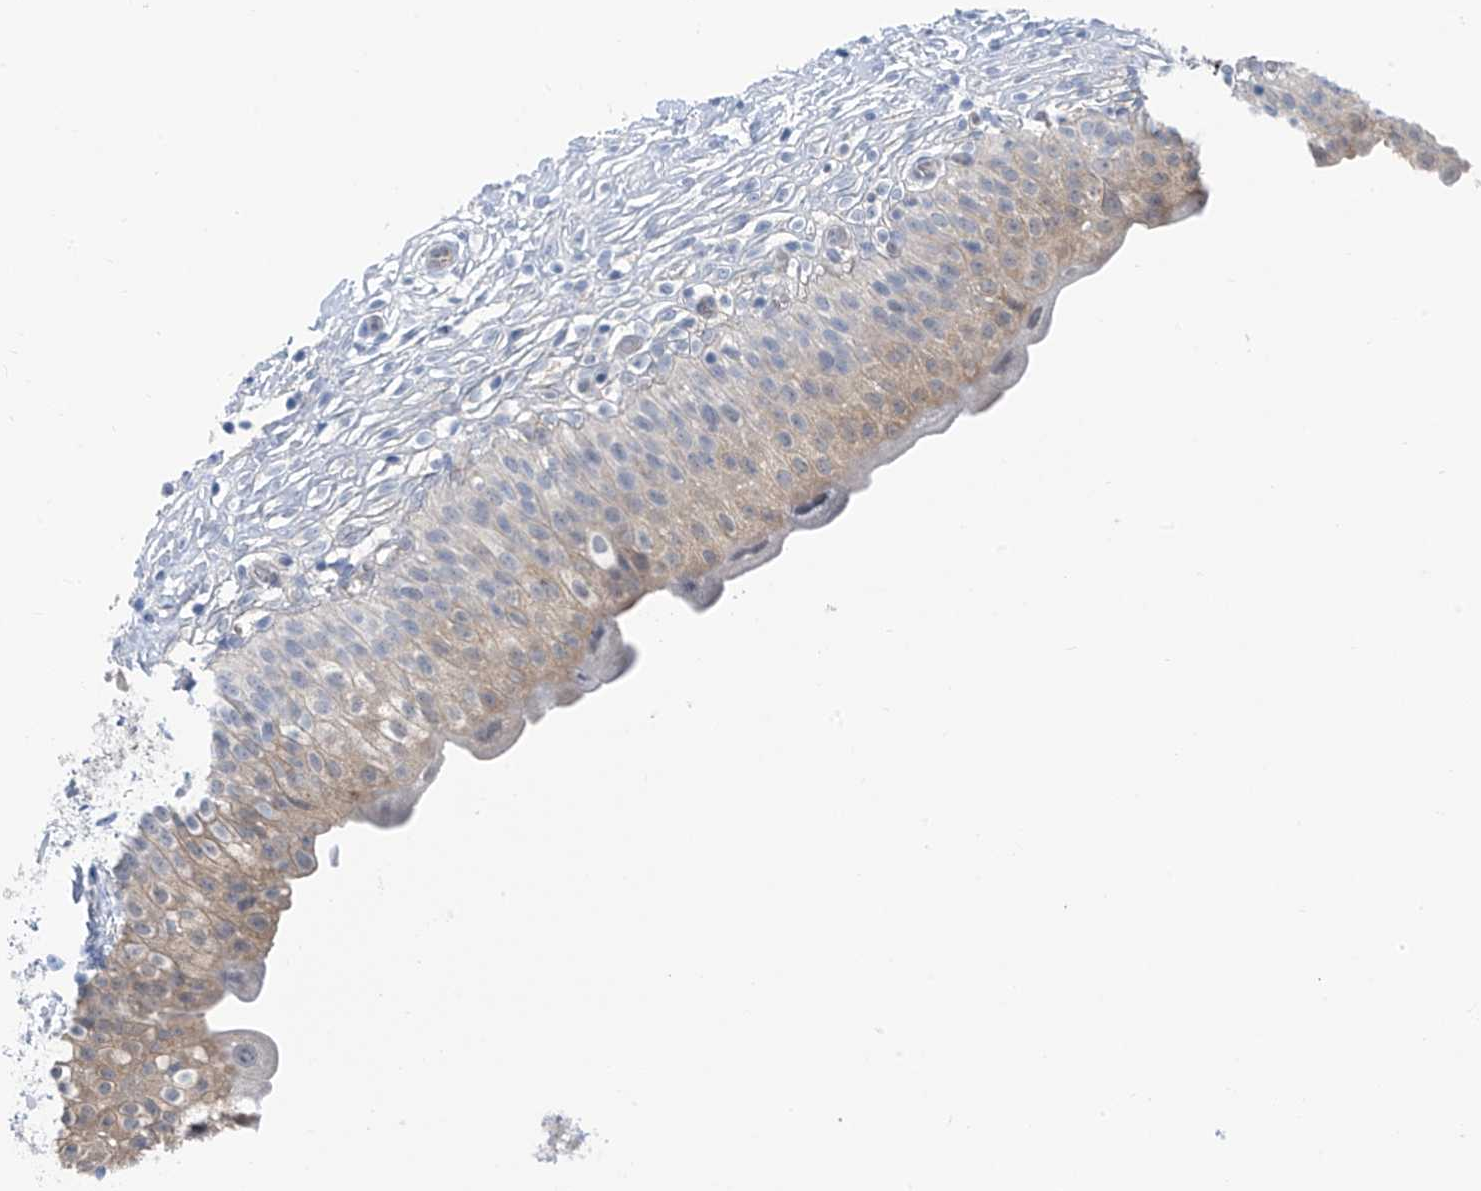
{"staining": {"intensity": "moderate", "quantity": "25%-75%", "location": "cytoplasmic/membranous"}, "tissue": "urinary bladder", "cell_type": "Urothelial cells", "image_type": "normal", "snomed": [{"axis": "morphology", "description": "Normal tissue, NOS"}, {"axis": "topography", "description": "Urinary bladder"}], "caption": "Immunohistochemical staining of normal urinary bladder displays moderate cytoplasmic/membranous protein positivity in approximately 25%-75% of urothelial cells.", "gene": "ZNF793", "patient": {"sex": "male", "age": 55}}